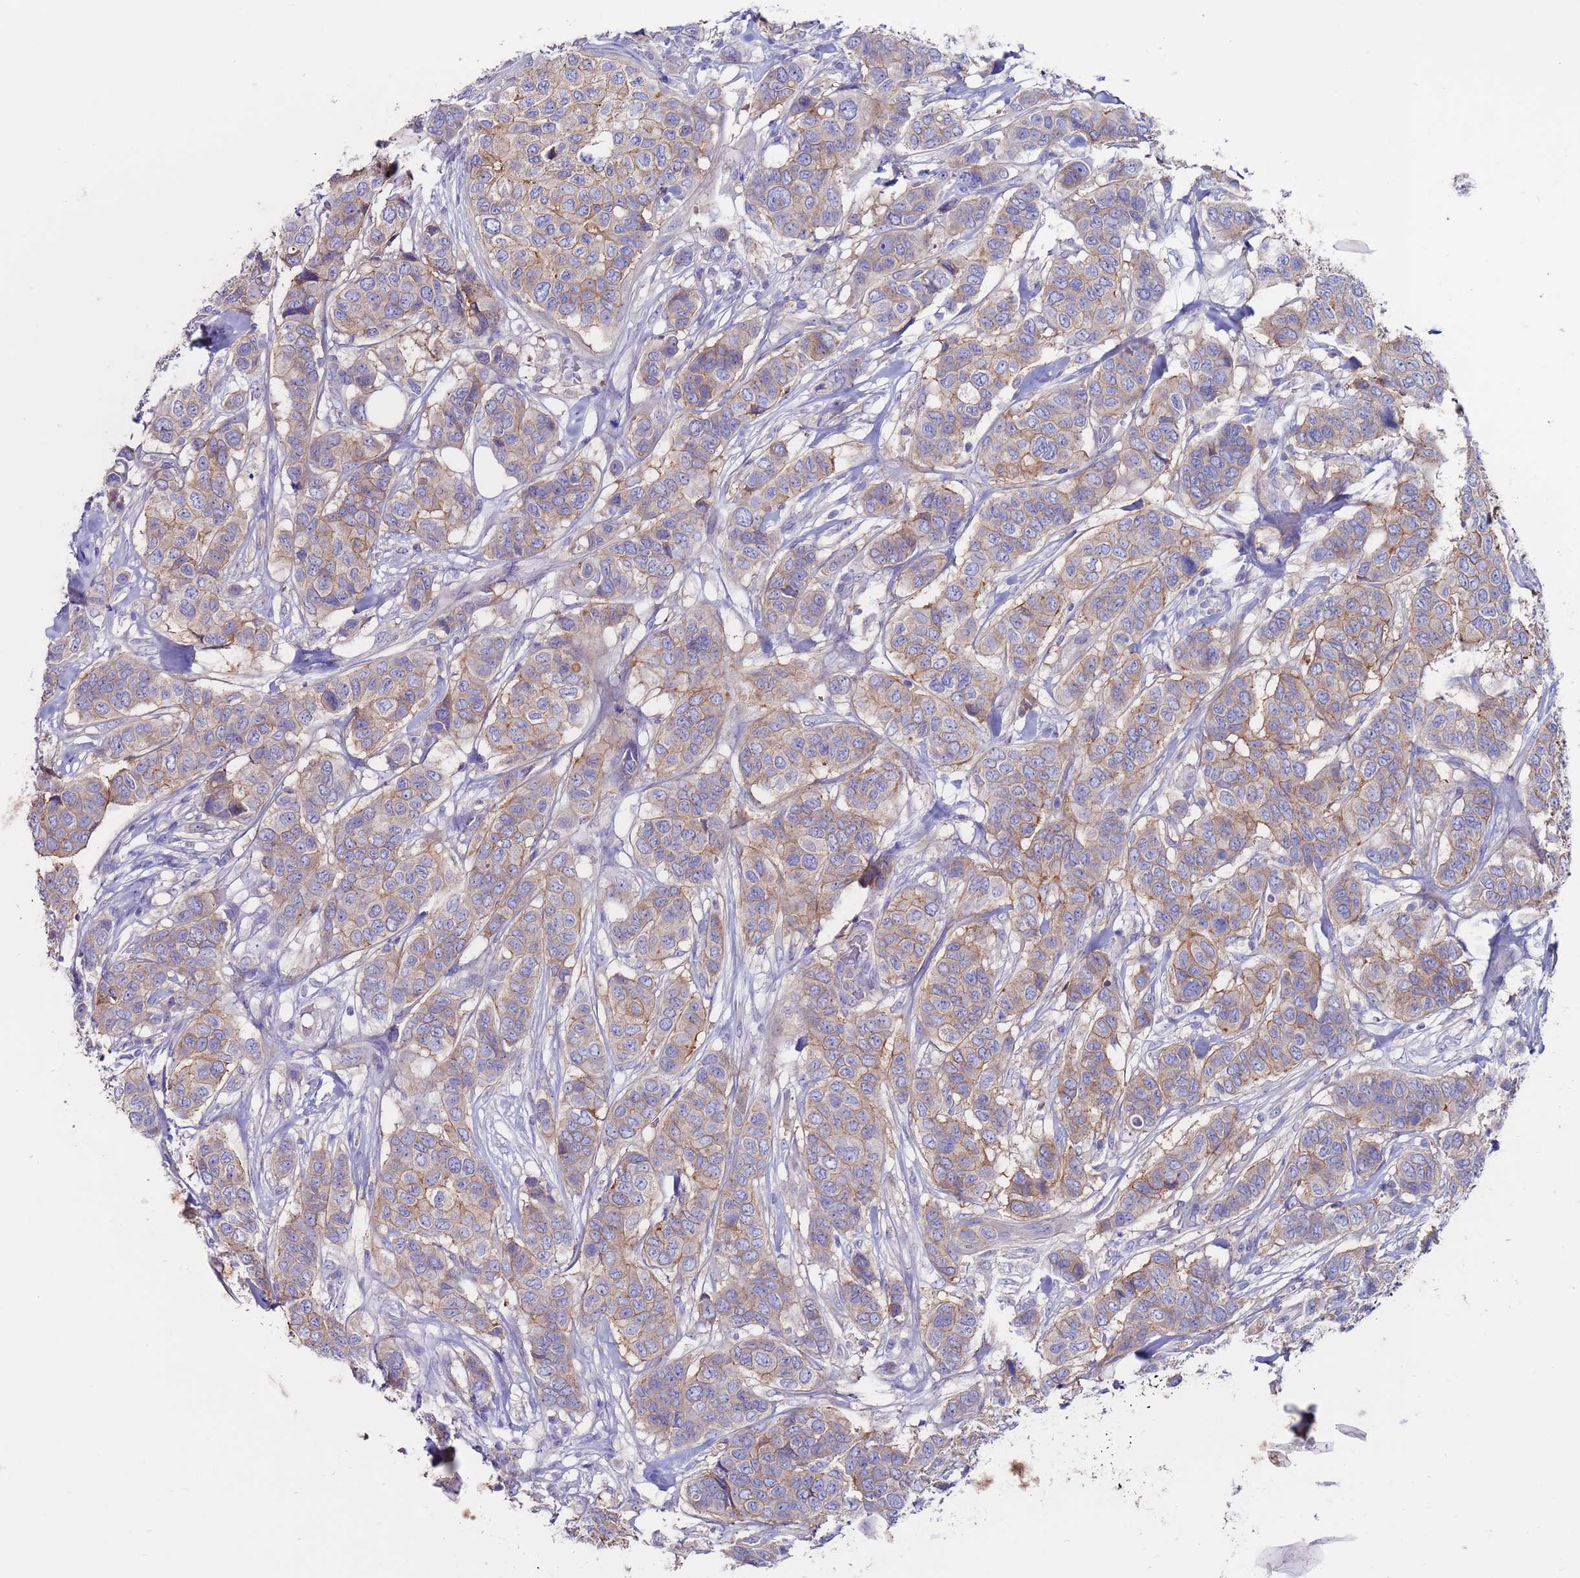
{"staining": {"intensity": "moderate", "quantity": "25%-75%", "location": "cytoplasmic/membranous"}, "tissue": "breast cancer", "cell_type": "Tumor cells", "image_type": "cancer", "snomed": [{"axis": "morphology", "description": "Lobular carcinoma"}, {"axis": "topography", "description": "Breast"}], "caption": "There is medium levels of moderate cytoplasmic/membranous positivity in tumor cells of breast cancer (lobular carcinoma), as demonstrated by immunohistochemical staining (brown color).", "gene": "KRTCAP3", "patient": {"sex": "female", "age": 51}}